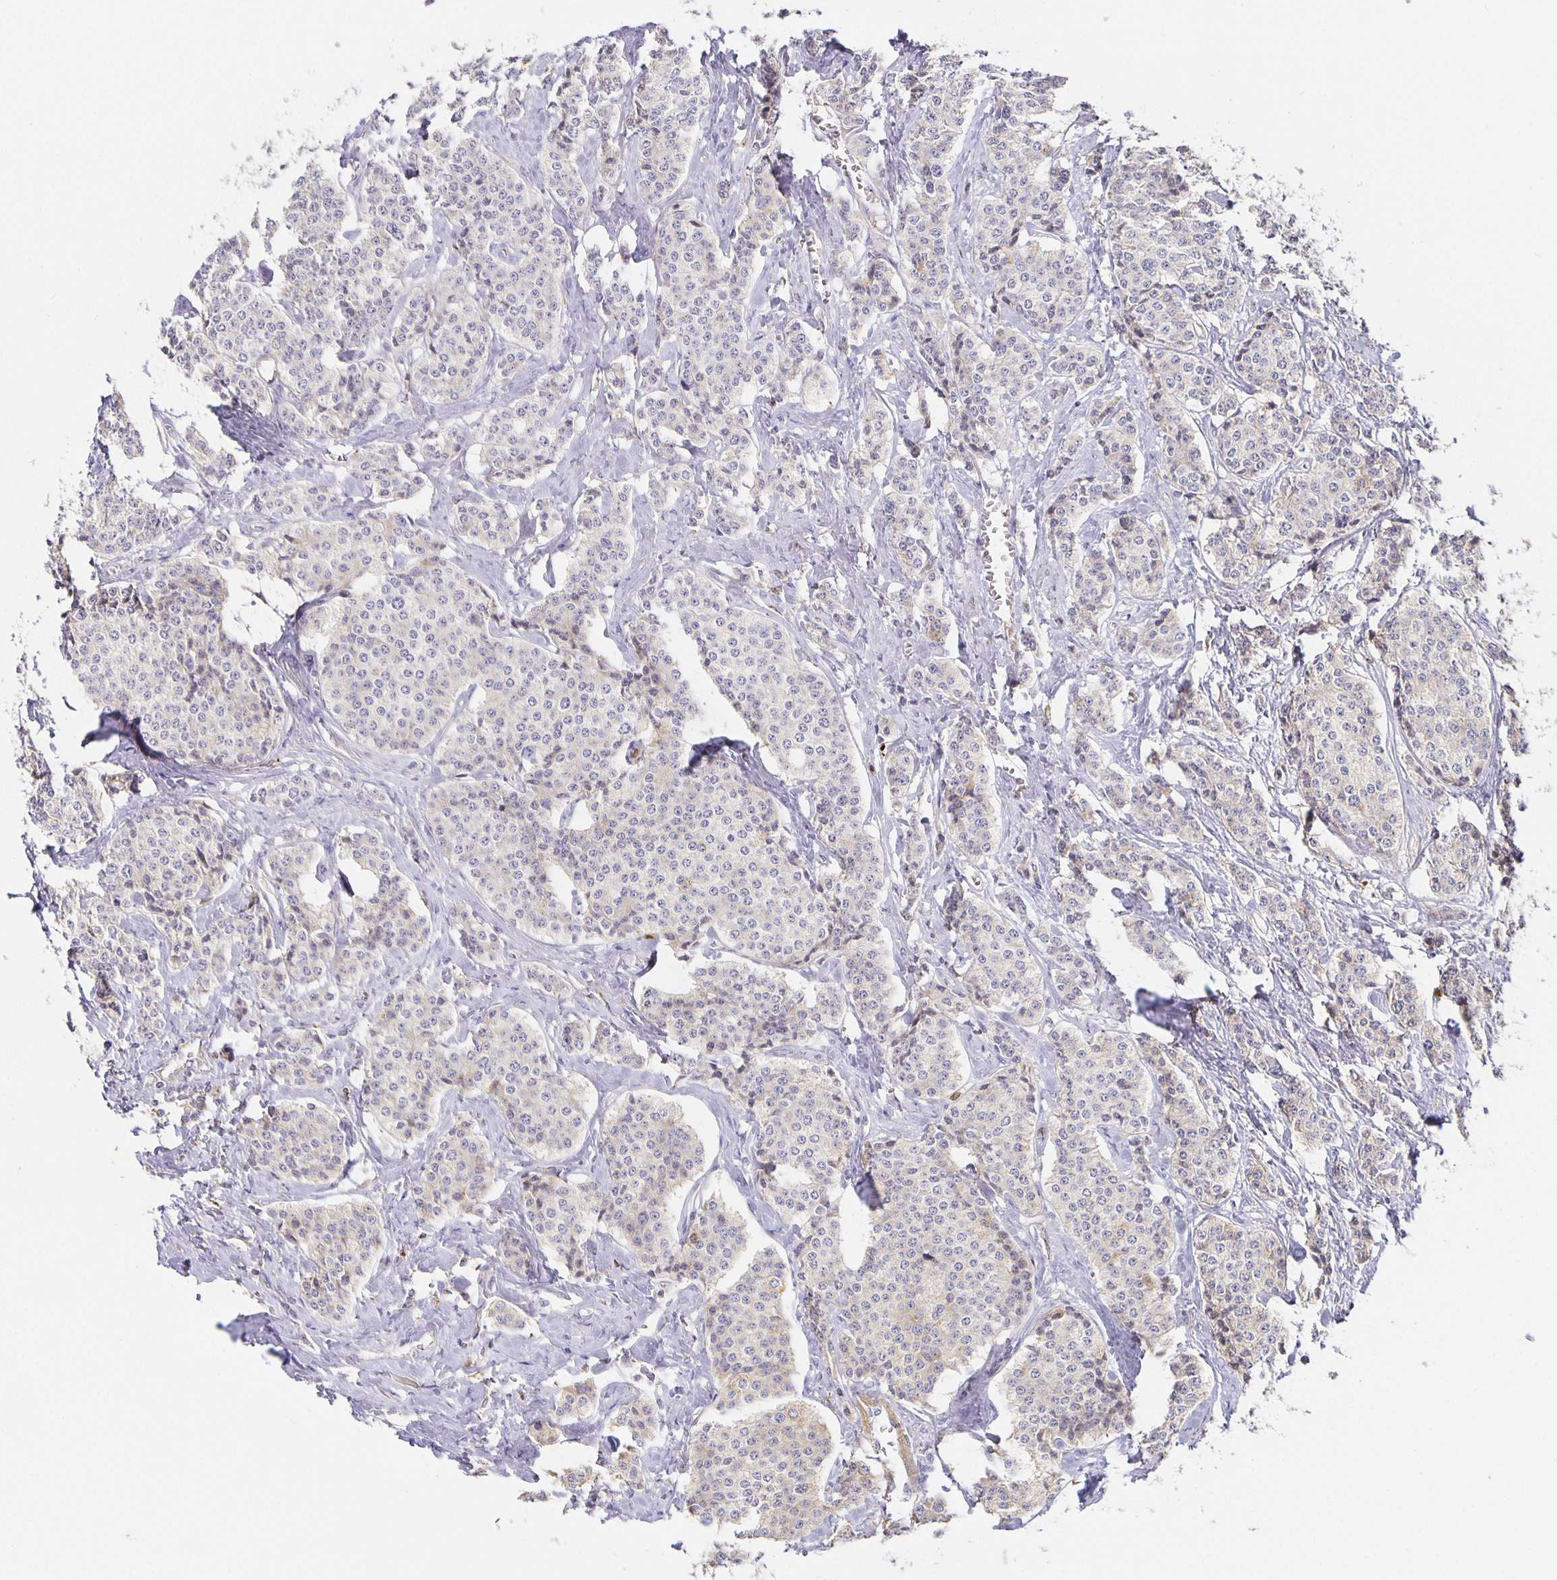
{"staining": {"intensity": "negative", "quantity": "none", "location": "none"}, "tissue": "carcinoid", "cell_type": "Tumor cells", "image_type": "cancer", "snomed": [{"axis": "morphology", "description": "Carcinoid, malignant, NOS"}, {"axis": "topography", "description": "Small intestine"}], "caption": "Photomicrograph shows no significant protein staining in tumor cells of carcinoid (malignant).", "gene": "FLRT3", "patient": {"sex": "female", "age": 64}}